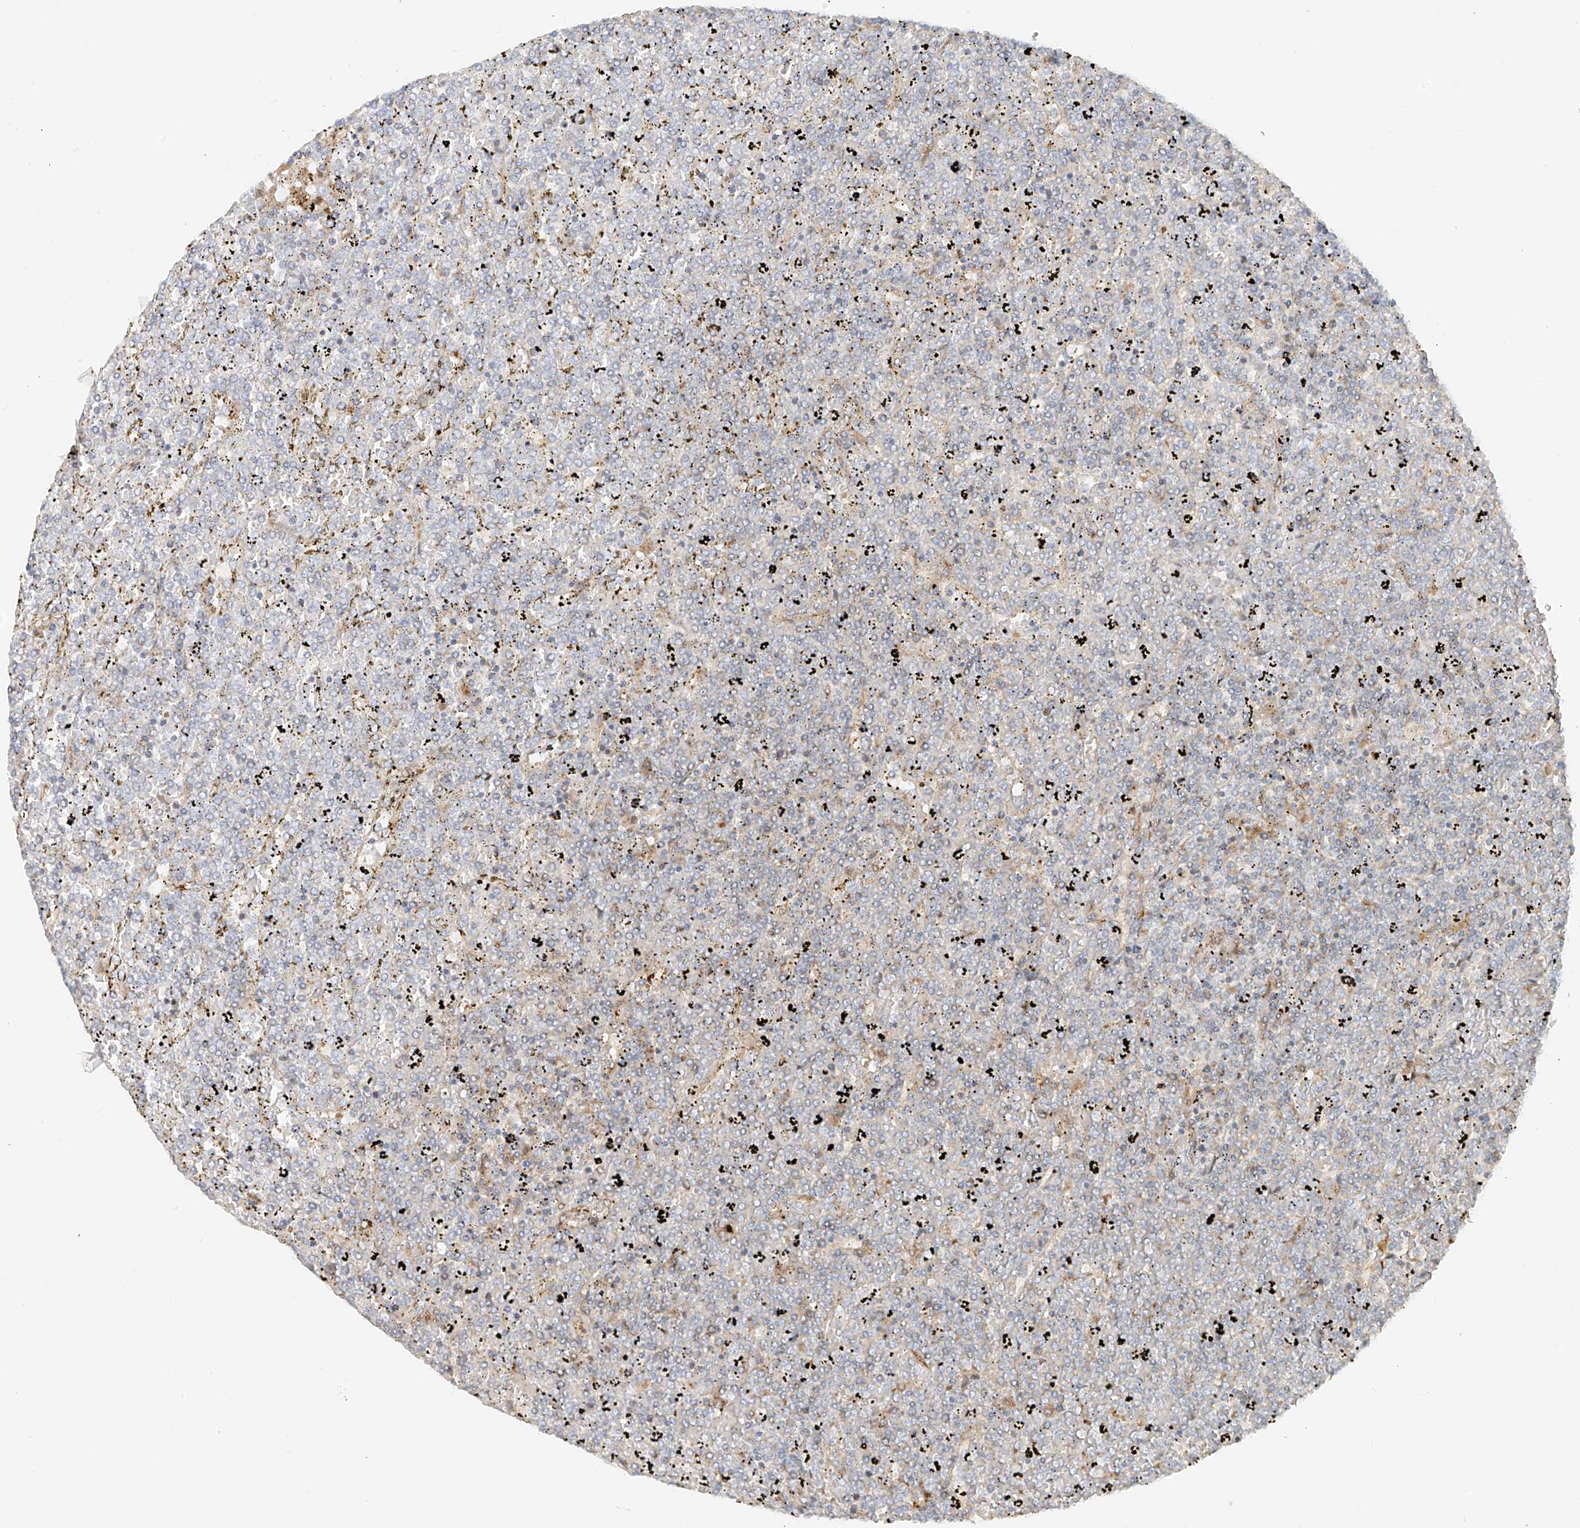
{"staining": {"intensity": "negative", "quantity": "none", "location": "none"}, "tissue": "lymphoma", "cell_type": "Tumor cells", "image_type": "cancer", "snomed": [{"axis": "morphology", "description": "Malignant lymphoma, non-Hodgkin's type, Low grade"}, {"axis": "topography", "description": "Spleen"}], "caption": "Lymphoma was stained to show a protein in brown. There is no significant positivity in tumor cells.", "gene": "MIPEP", "patient": {"sex": "female", "age": 19}}